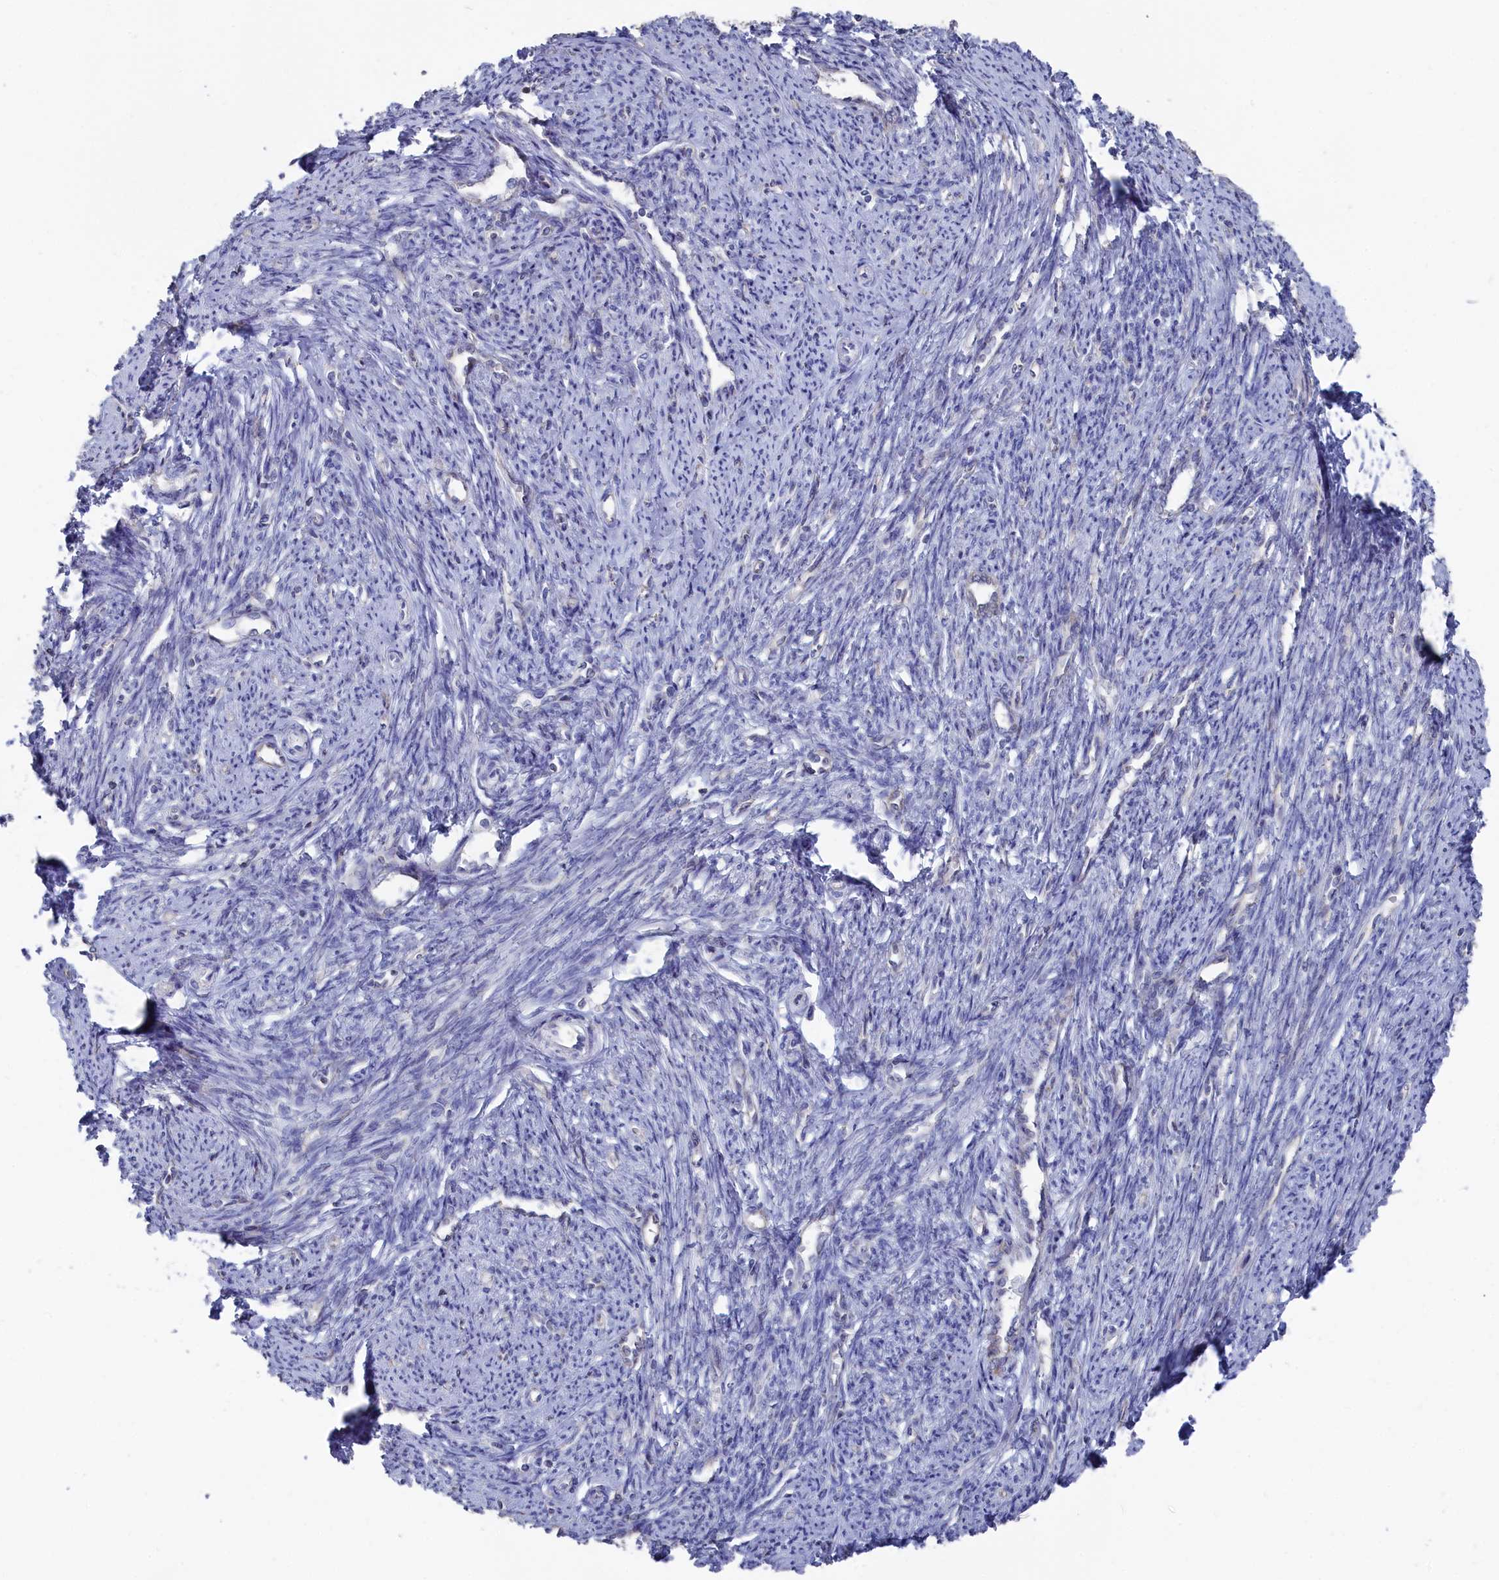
{"staining": {"intensity": "negative", "quantity": "none", "location": "none"}, "tissue": "smooth muscle", "cell_type": "Smooth muscle cells", "image_type": "normal", "snomed": [{"axis": "morphology", "description": "Normal tissue, NOS"}, {"axis": "topography", "description": "Smooth muscle"}, {"axis": "topography", "description": "Uterus"}], "caption": "DAB (3,3'-diaminobenzidine) immunohistochemical staining of benign smooth muscle displays no significant positivity in smooth muscle cells.", "gene": "SEMG2", "patient": {"sex": "female", "age": 59}}